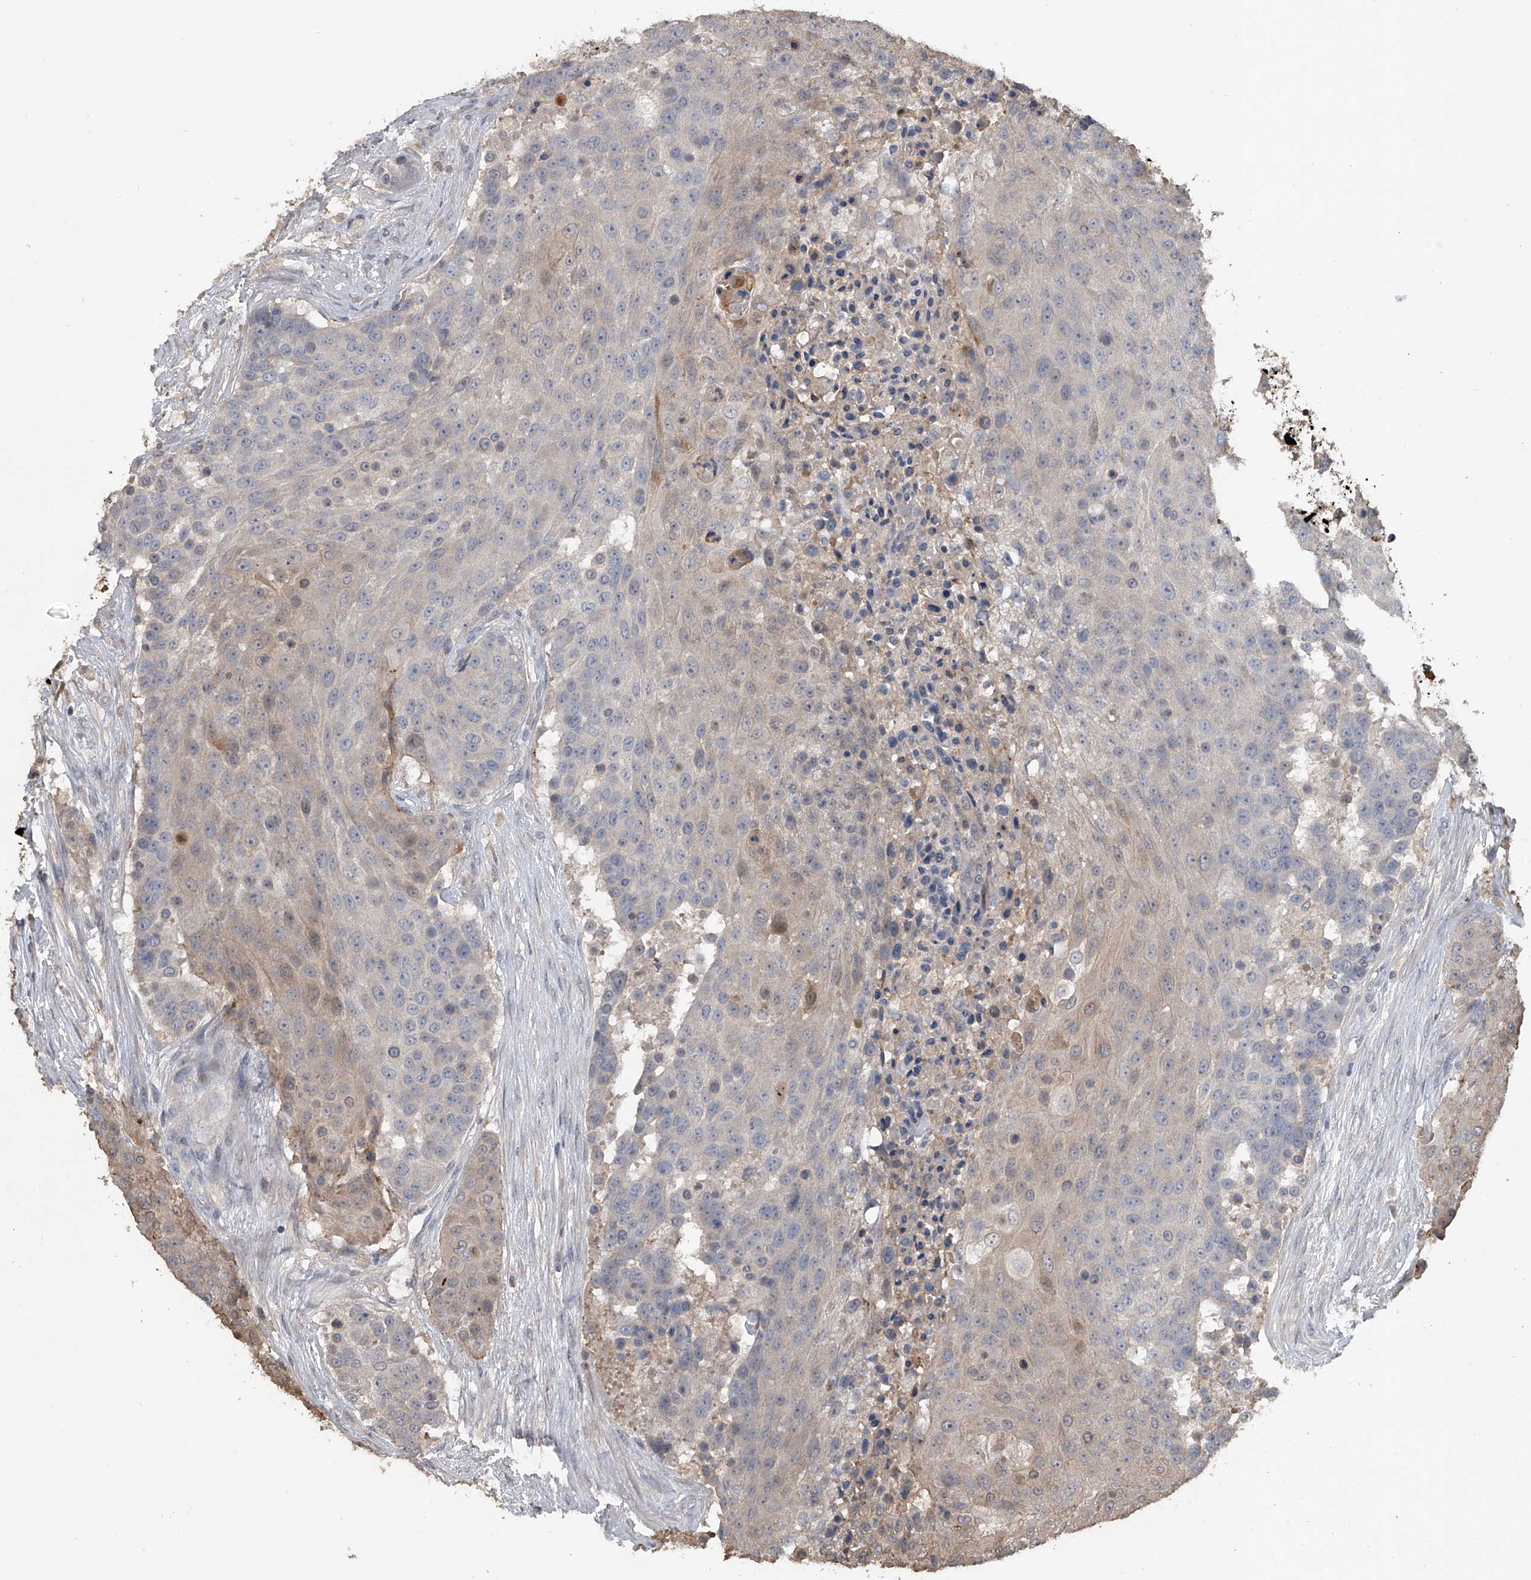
{"staining": {"intensity": "weak", "quantity": "<25%", "location": "cytoplasmic/membranous"}, "tissue": "urothelial cancer", "cell_type": "Tumor cells", "image_type": "cancer", "snomed": [{"axis": "morphology", "description": "Urothelial carcinoma, High grade"}, {"axis": "topography", "description": "Urinary bladder"}], "caption": "Tumor cells are negative for brown protein staining in urothelial cancer.", "gene": "DOCK9", "patient": {"sex": "female", "age": 63}}